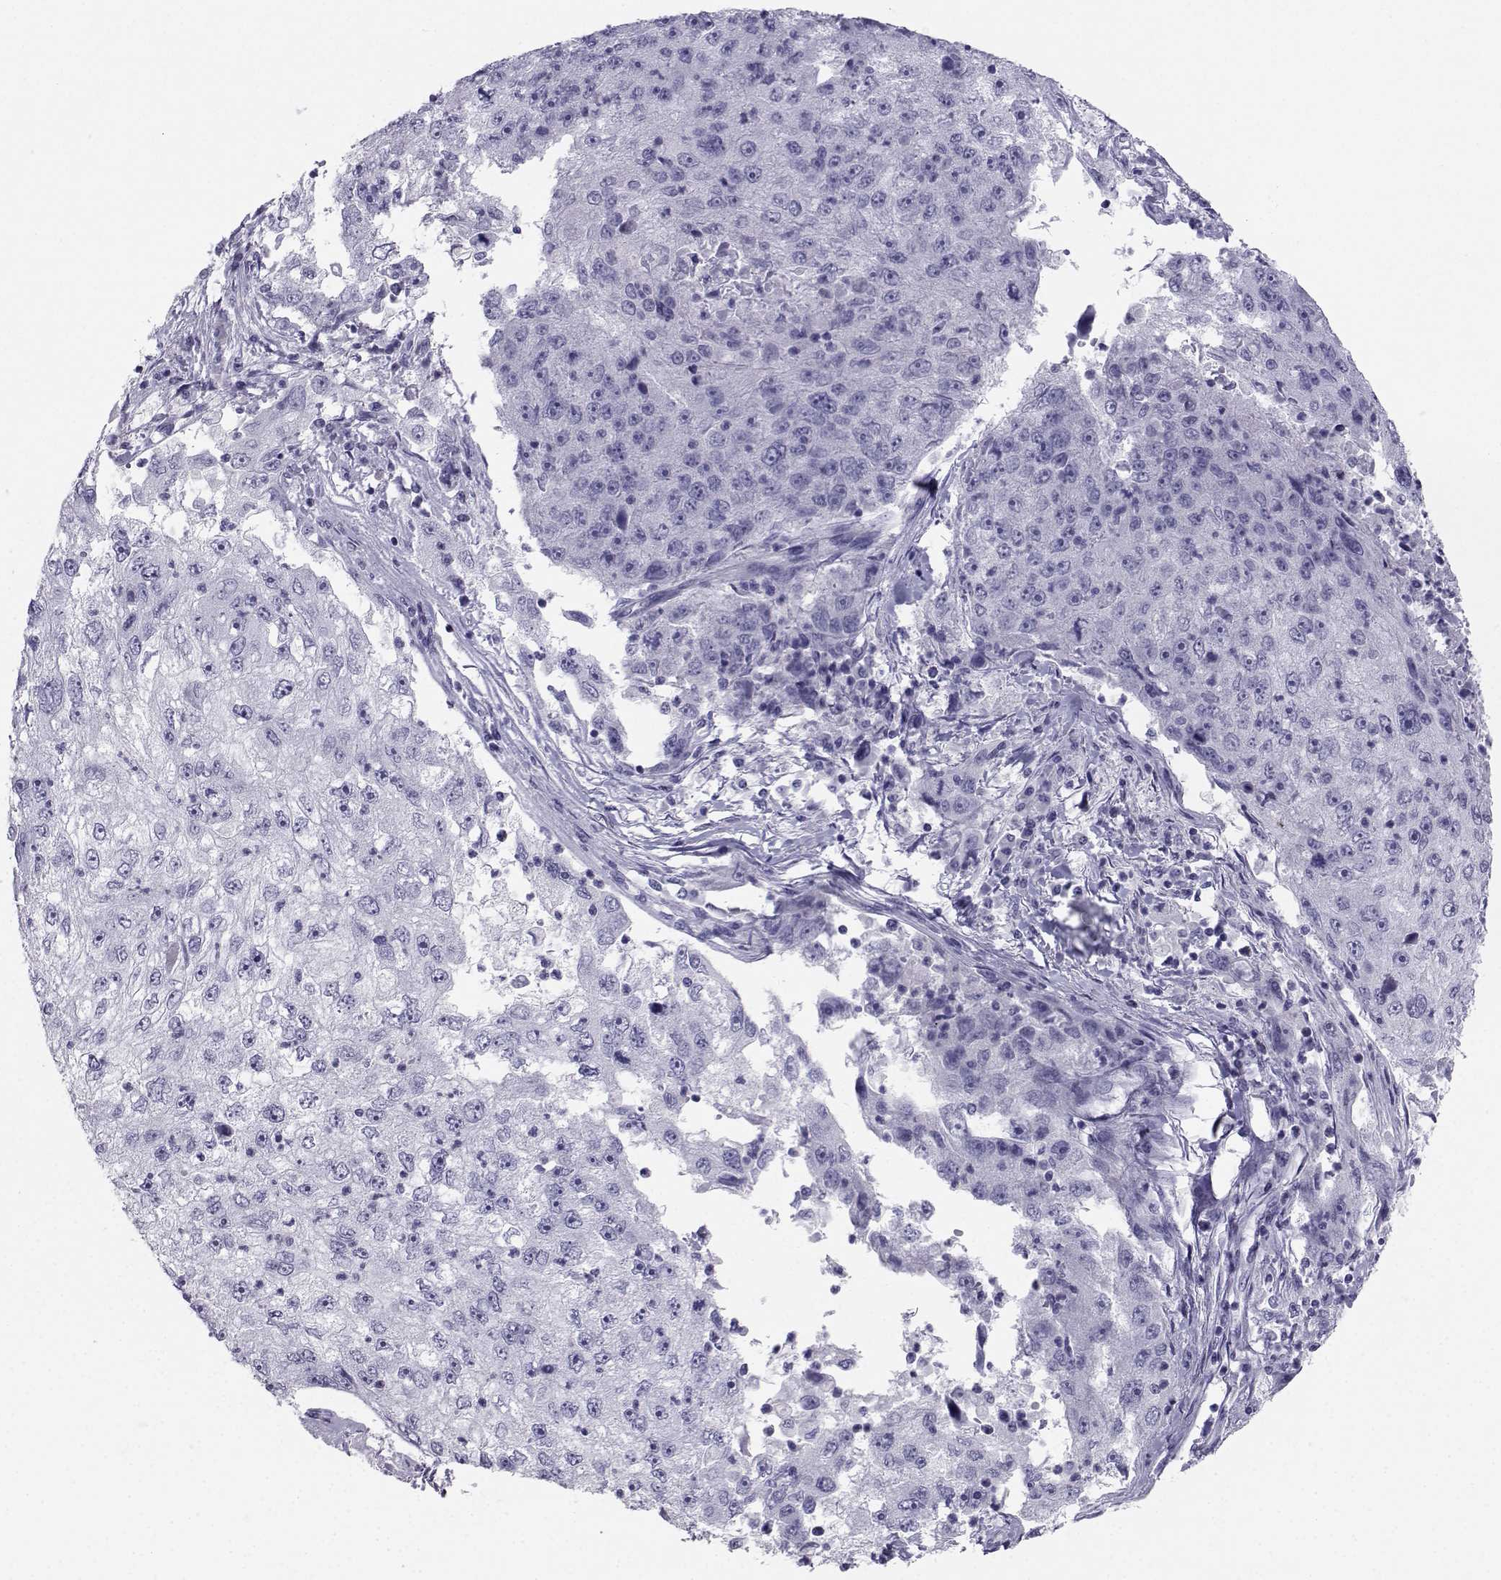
{"staining": {"intensity": "negative", "quantity": "none", "location": "none"}, "tissue": "cervical cancer", "cell_type": "Tumor cells", "image_type": "cancer", "snomed": [{"axis": "morphology", "description": "Squamous cell carcinoma, NOS"}, {"axis": "topography", "description": "Cervix"}], "caption": "A histopathology image of human cervical cancer is negative for staining in tumor cells.", "gene": "SST", "patient": {"sex": "female", "age": 36}}